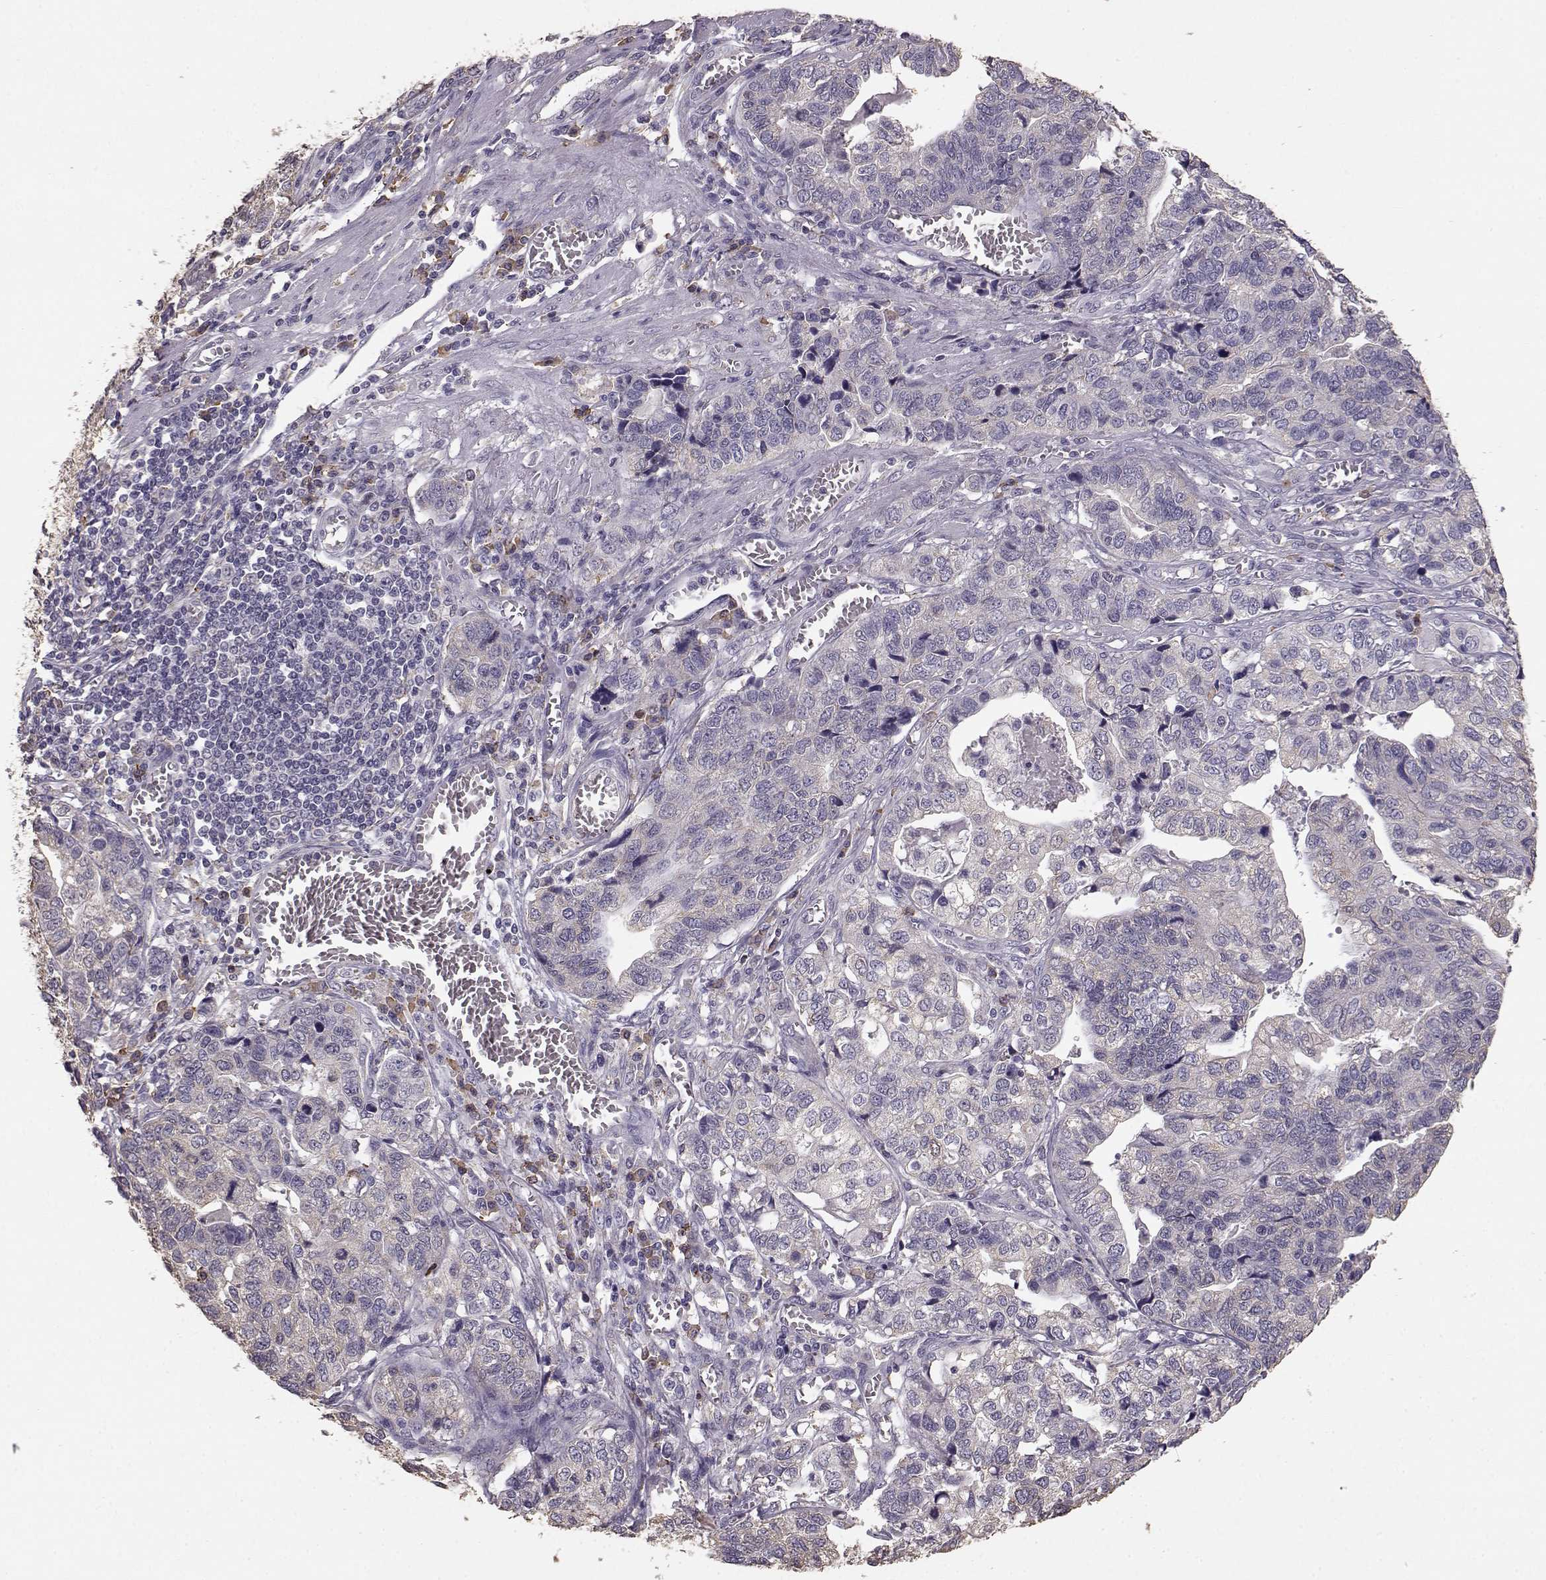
{"staining": {"intensity": "negative", "quantity": "none", "location": "none"}, "tissue": "stomach cancer", "cell_type": "Tumor cells", "image_type": "cancer", "snomed": [{"axis": "morphology", "description": "Adenocarcinoma, NOS"}, {"axis": "topography", "description": "Stomach, upper"}], "caption": "An immunohistochemistry (IHC) micrograph of stomach adenocarcinoma is shown. There is no staining in tumor cells of stomach adenocarcinoma. (Stains: DAB (3,3'-diaminobenzidine) immunohistochemistry with hematoxylin counter stain, Microscopy: brightfield microscopy at high magnification).", "gene": "GABRG3", "patient": {"sex": "female", "age": 67}}